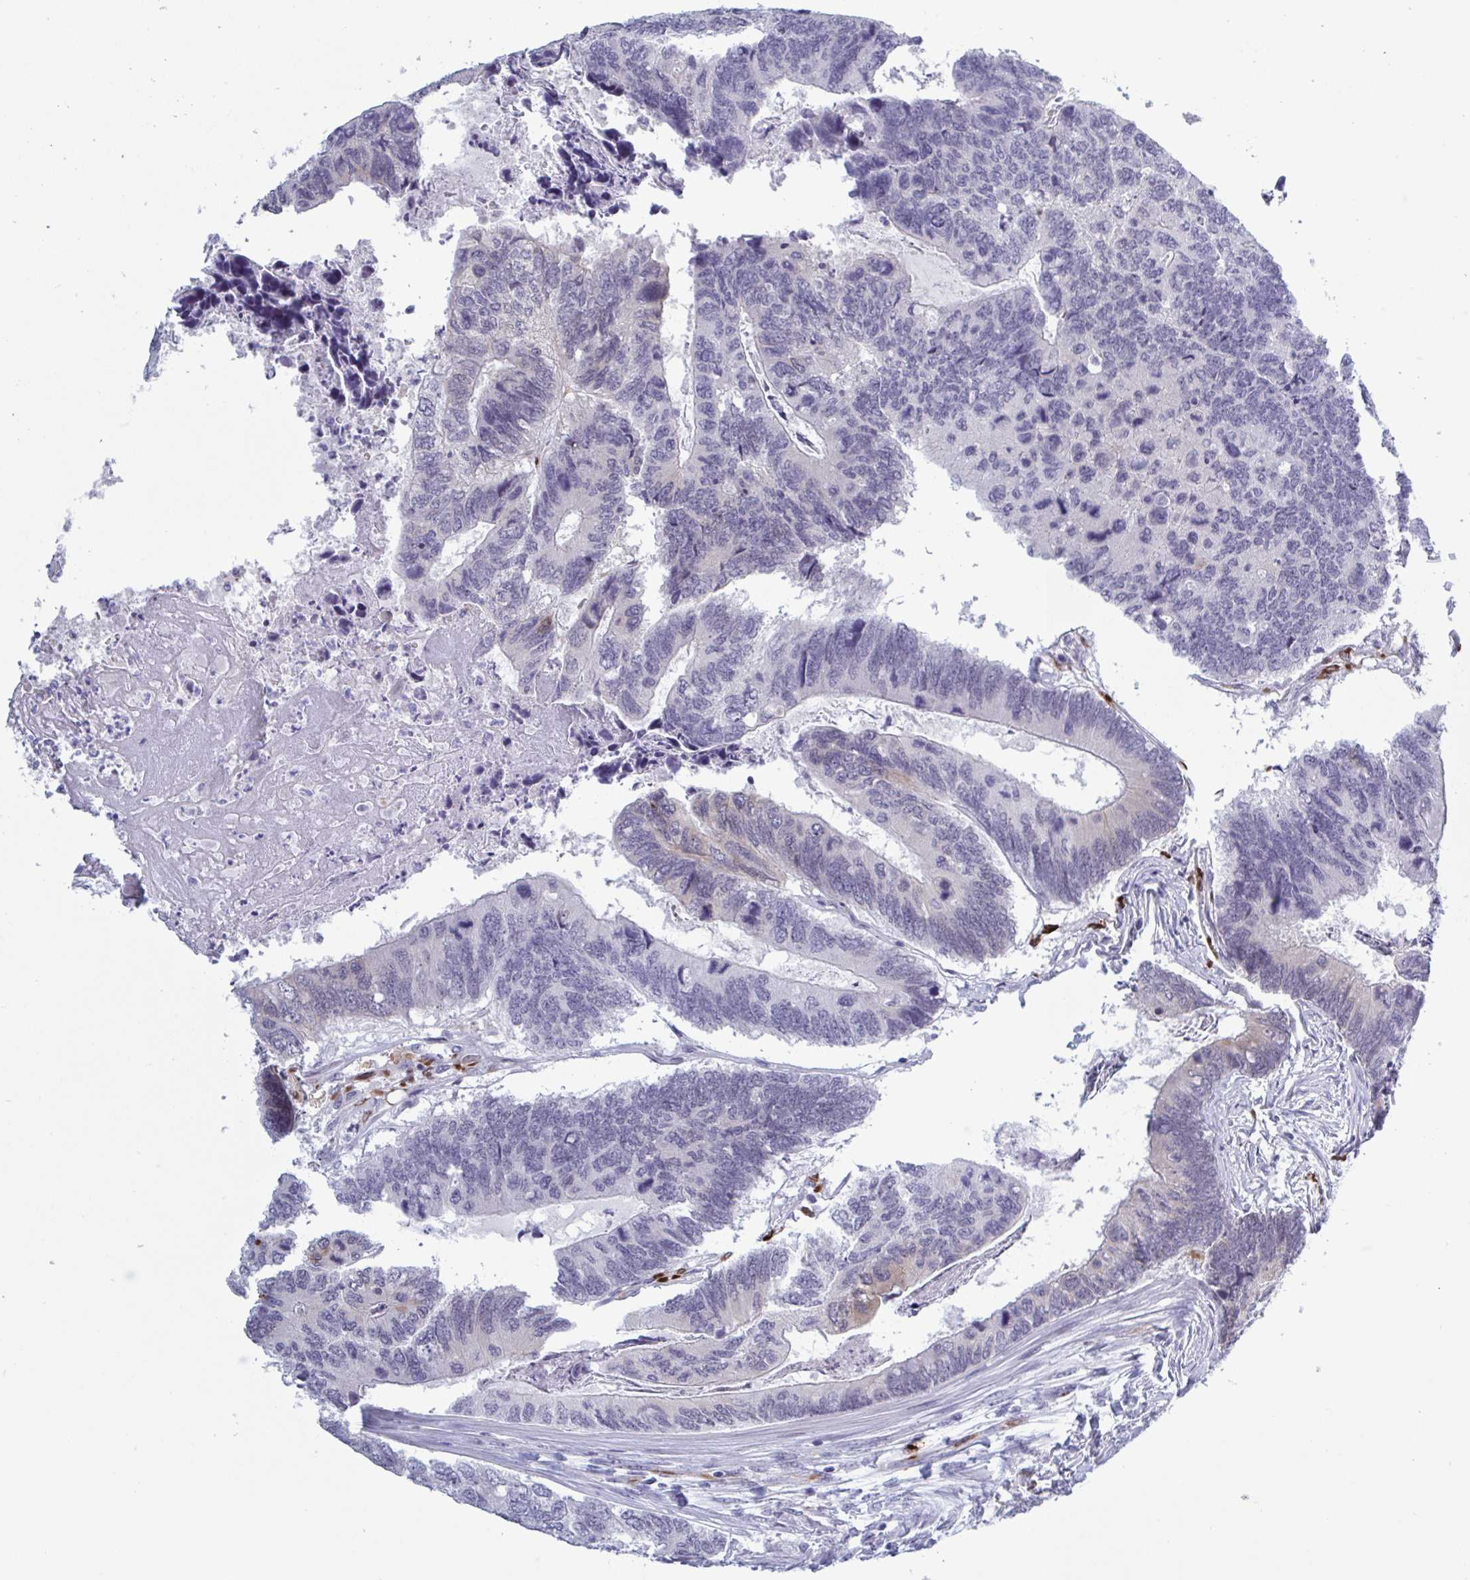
{"staining": {"intensity": "negative", "quantity": "none", "location": "none"}, "tissue": "colorectal cancer", "cell_type": "Tumor cells", "image_type": "cancer", "snomed": [{"axis": "morphology", "description": "Adenocarcinoma, NOS"}, {"axis": "topography", "description": "Colon"}], "caption": "Tumor cells are negative for brown protein staining in colorectal cancer (adenocarcinoma).", "gene": "HSD11B2", "patient": {"sex": "female", "age": 67}}